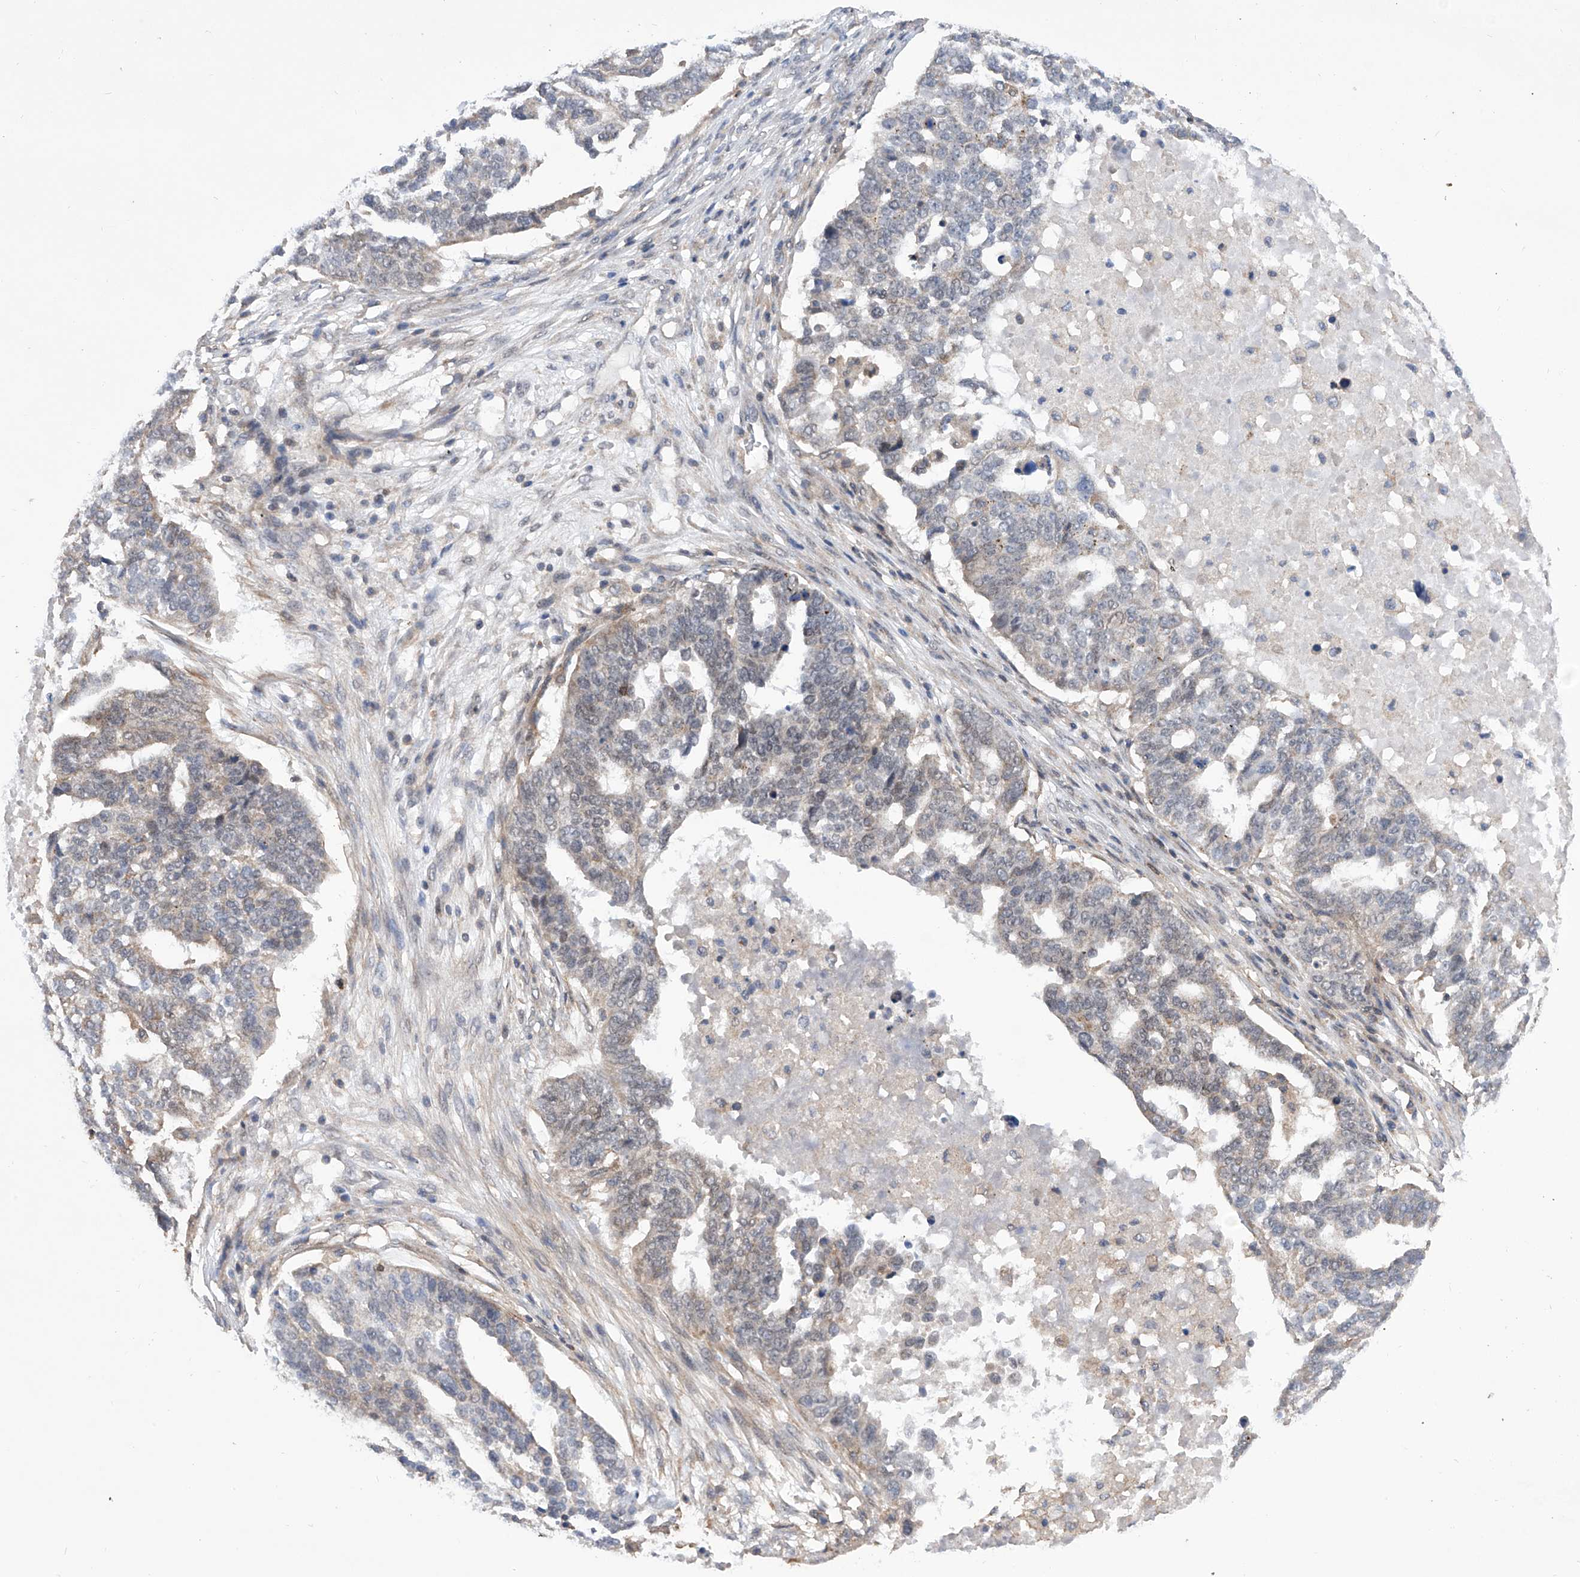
{"staining": {"intensity": "weak", "quantity": "<25%", "location": "cytoplasmic/membranous"}, "tissue": "ovarian cancer", "cell_type": "Tumor cells", "image_type": "cancer", "snomed": [{"axis": "morphology", "description": "Cystadenocarcinoma, serous, NOS"}, {"axis": "topography", "description": "Ovary"}], "caption": "Tumor cells show no significant expression in serous cystadenocarcinoma (ovarian). (DAB (3,3'-diaminobenzidine) immunohistochemistry (IHC) with hematoxylin counter stain).", "gene": "KIFC2", "patient": {"sex": "female", "age": 59}}